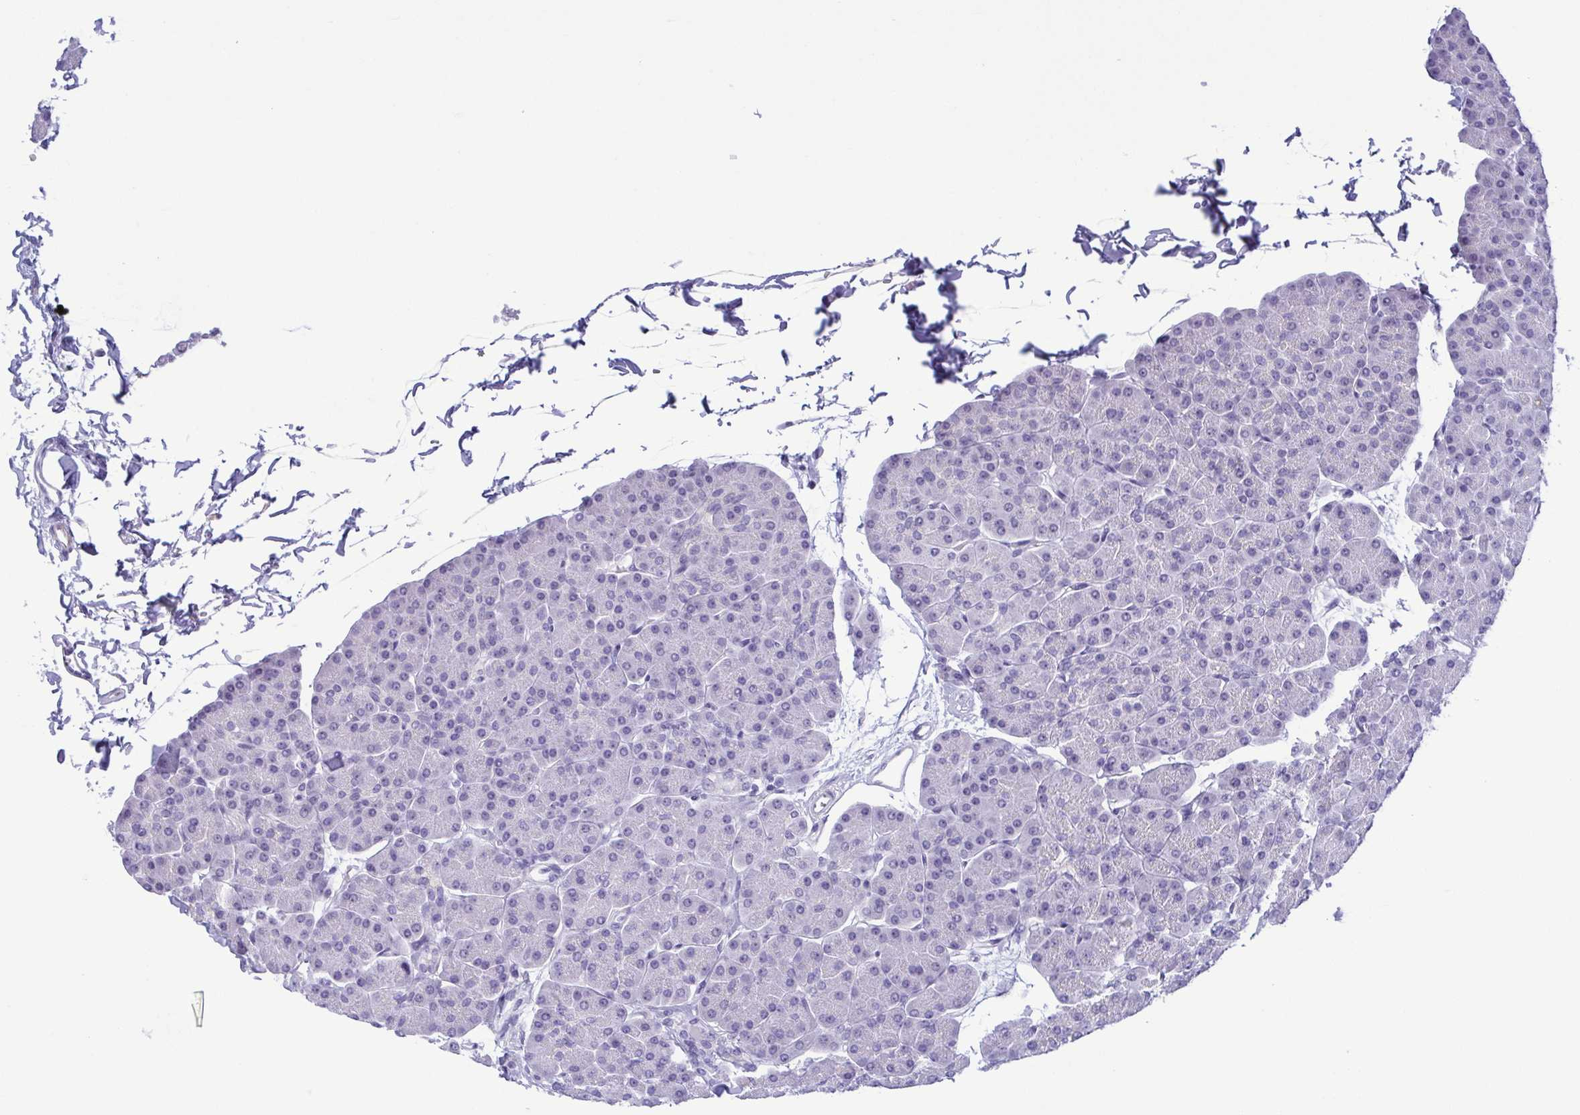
{"staining": {"intensity": "negative", "quantity": "none", "location": "none"}, "tissue": "pancreas", "cell_type": "Exocrine glandular cells", "image_type": "normal", "snomed": [{"axis": "morphology", "description": "Normal tissue, NOS"}, {"axis": "topography", "description": "Pancreas"}, {"axis": "topography", "description": "Peripheral nerve tissue"}], "caption": "A high-resolution photomicrograph shows IHC staining of benign pancreas, which demonstrates no significant positivity in exocrine glandular cells. (Brightfield microscopy of DAB IHC at high magnification).", "gene": "MYL7", "patient": {"sex": "male", "age": 54}}